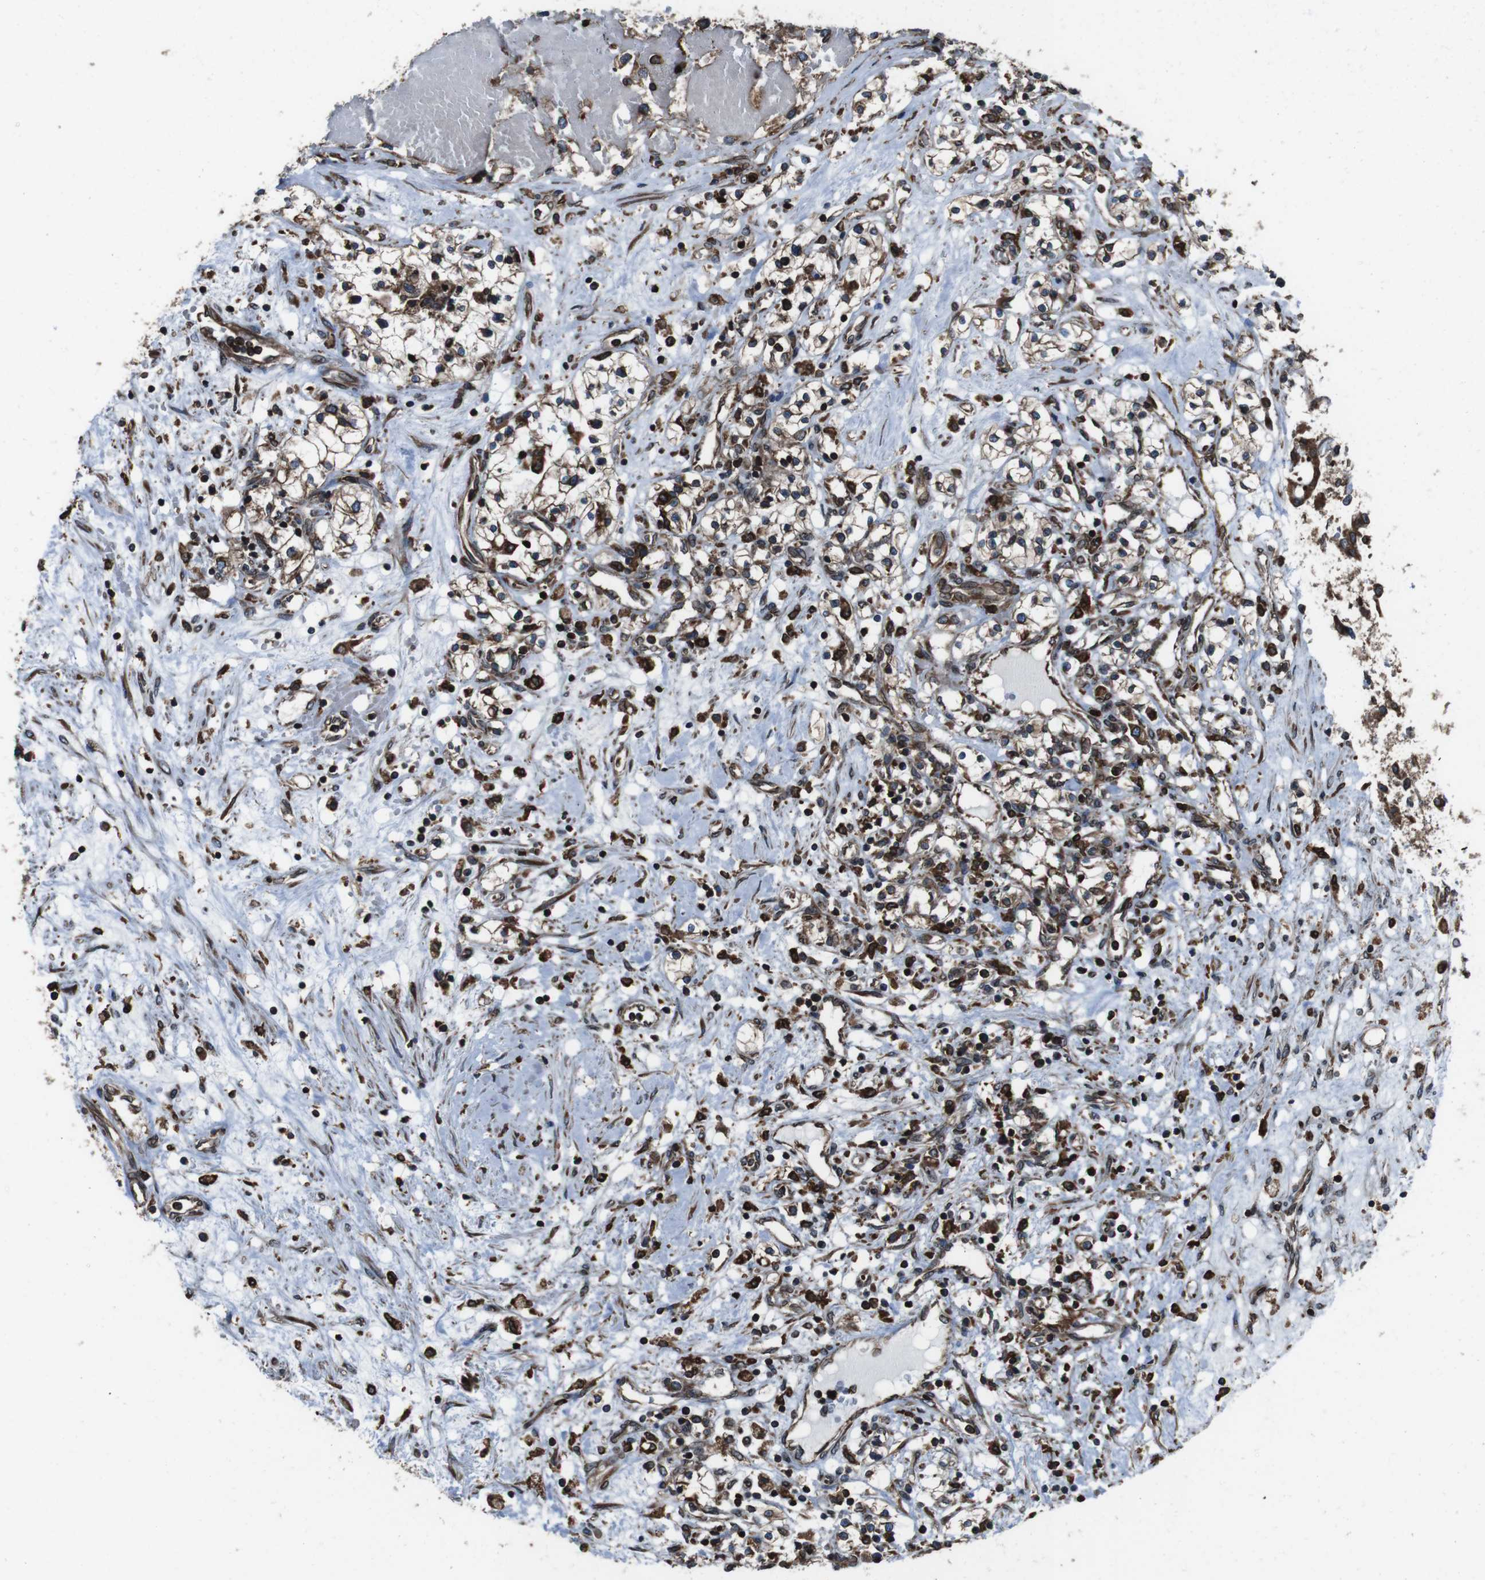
{"staining": {"intensity": "weak", "quantity": "25%-75%", "location": "cytoplasmic/membranous"}, "tissue": "renal cancer", "cell_type": "Tumor cells", "image_type": "cancer", "snomed": [{"axis": "morphology", "description": "Adenocarcinoma, NOS"}, {"axis": "topography", "description": "Kidney"}], "caption": "This is an image of IHC staining of renal cancer (adenocarcinoma), which shows weak expression in the cytoplasmic/membranous of tumor cells.", "gene": "APMAP", "patient": {"sex": "male", "age": 68}}